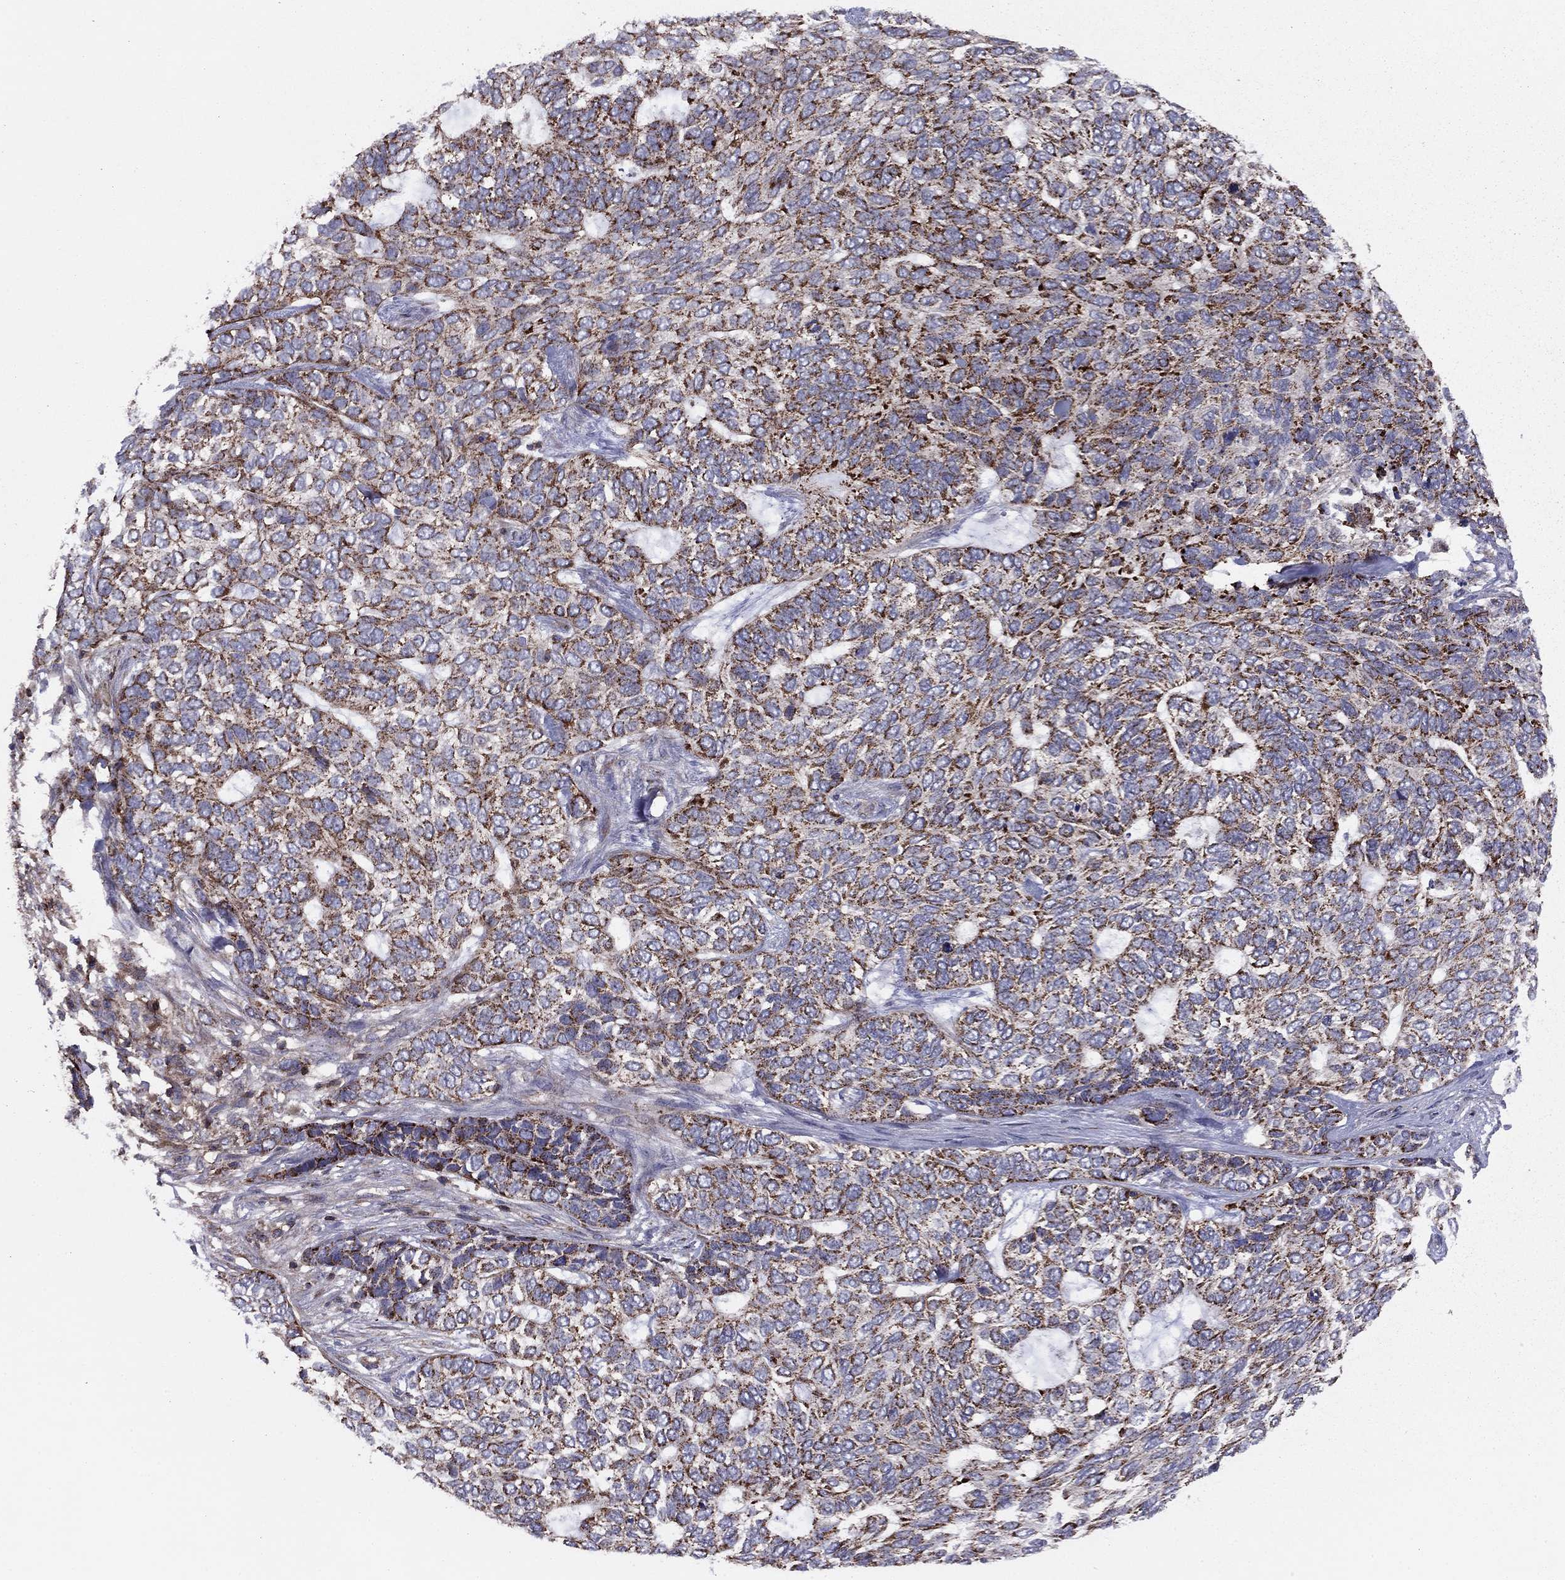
{"staining": {"intensity": "strong", "quantity": "25%-75%", "location": "cytoplasmic/membranous"}, "tissue": "skin cancer", "cell_type": "Tumor cells", "image_type": "cancer", "snomed": [{"axis": "morphology", "description": "Basal cell carcinoma"}, {"axis": "topography", "description": "Skin"}], "caption": "Skin basal cell carcinoma was stained to show a protein in brown. There is high levels of strong cytoplasmic/membranous positivity in approximately 25%-75% of tumor cells.", "gene": "ALG6", "patient": {"sex": "female", "age": 65}}